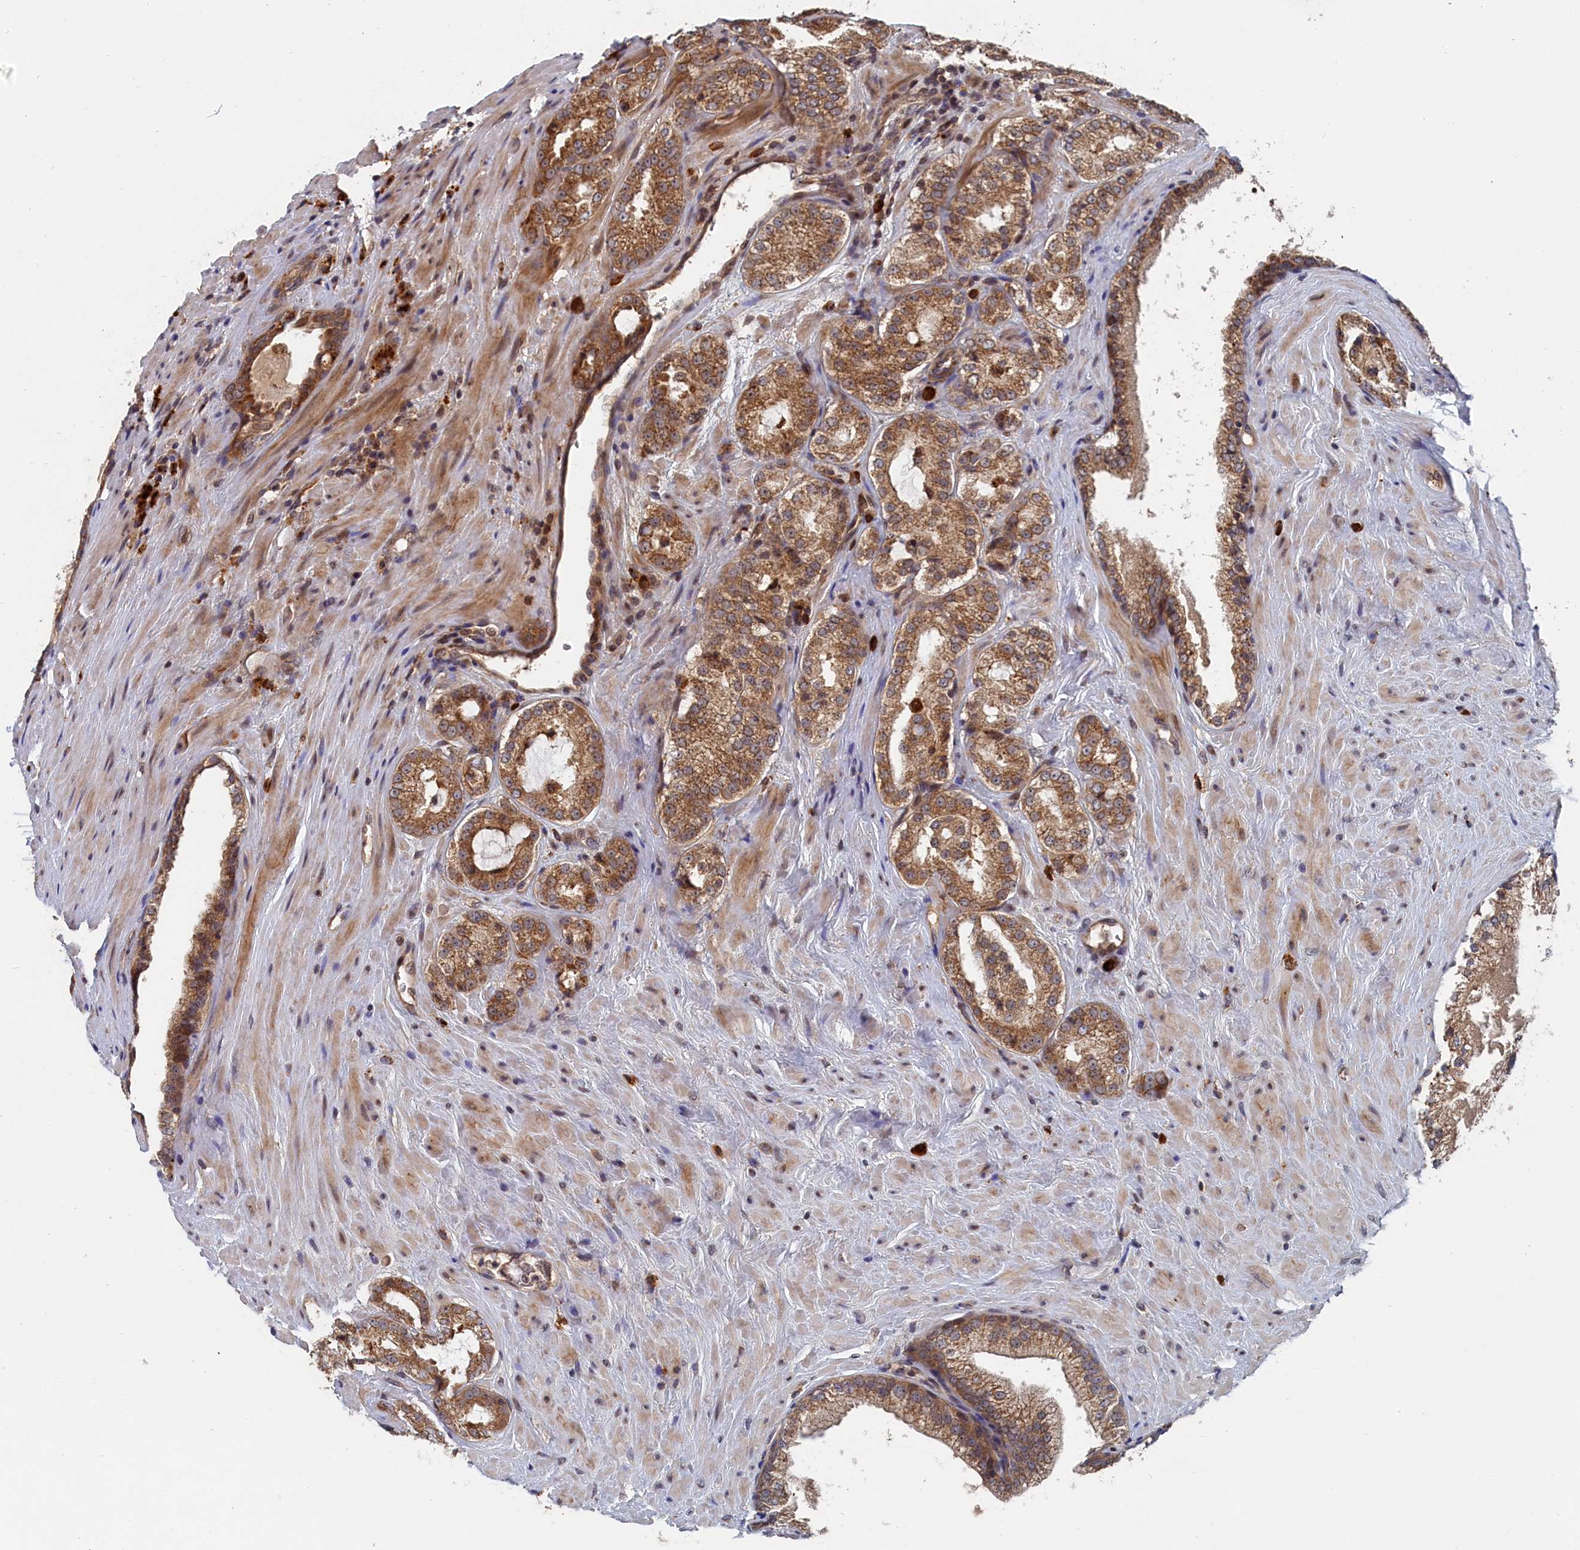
{"staining": {"intensity": "moderate", "quantity": ">75%", "location": "cytoplasmic/membranous"}, "tissue": "prostate cancer", "cell_type": "Tumor cells", "image_type": "cancer", "snomed": [{"axis": "morphology", "description": "Adenocarcinoma, High grade"}, {"axis": "topography", "description": "Prostate"}], "caption": "Prostate cancer was stained to show a protein in brown. There is medium levels of moderate cytoplasmic/membranous expression in approximately >75% of tumor cells.", "gene": "TRAPPC2L", "patient": {"sex": "male", "age": 73}}